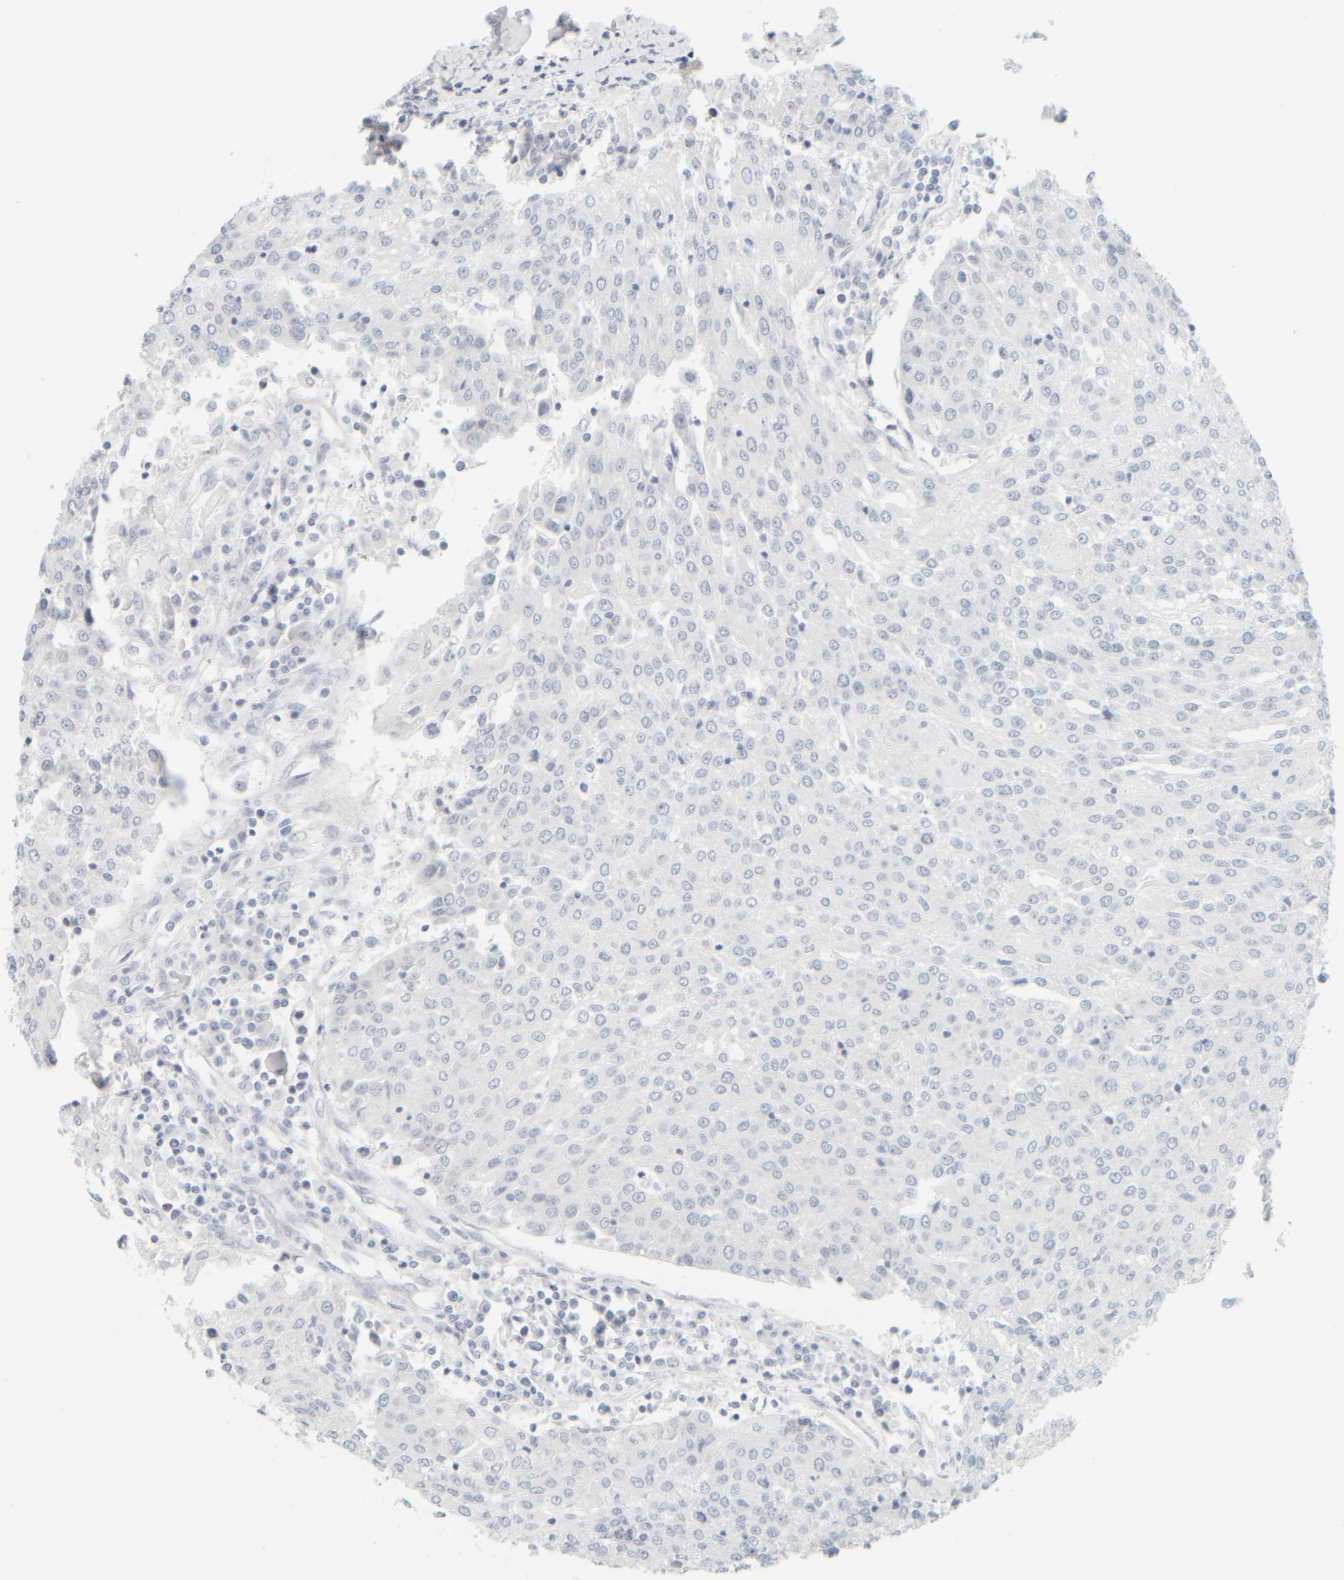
{"staining": {"intensity": "negative", "quantity": "none", "location": "none"}, "tissue": "urothelial cancer", "cell_type": "Tumor cells", "image_type": "cancer", "snomed": [{"axis": "morphology", "description": "Urothelial carcinoma, High grade"}, {"axis": "topography", "description": "Urinary bladder"}], "caption": "IHC micrograph of neoplastic tissue: high-grade urothelial carcinoma stained with DAB displays no significant protein staining in tumor cells.", "gene": "PTGES3L-AARSD1", "patient": {"sex": "female", "age": 85}}